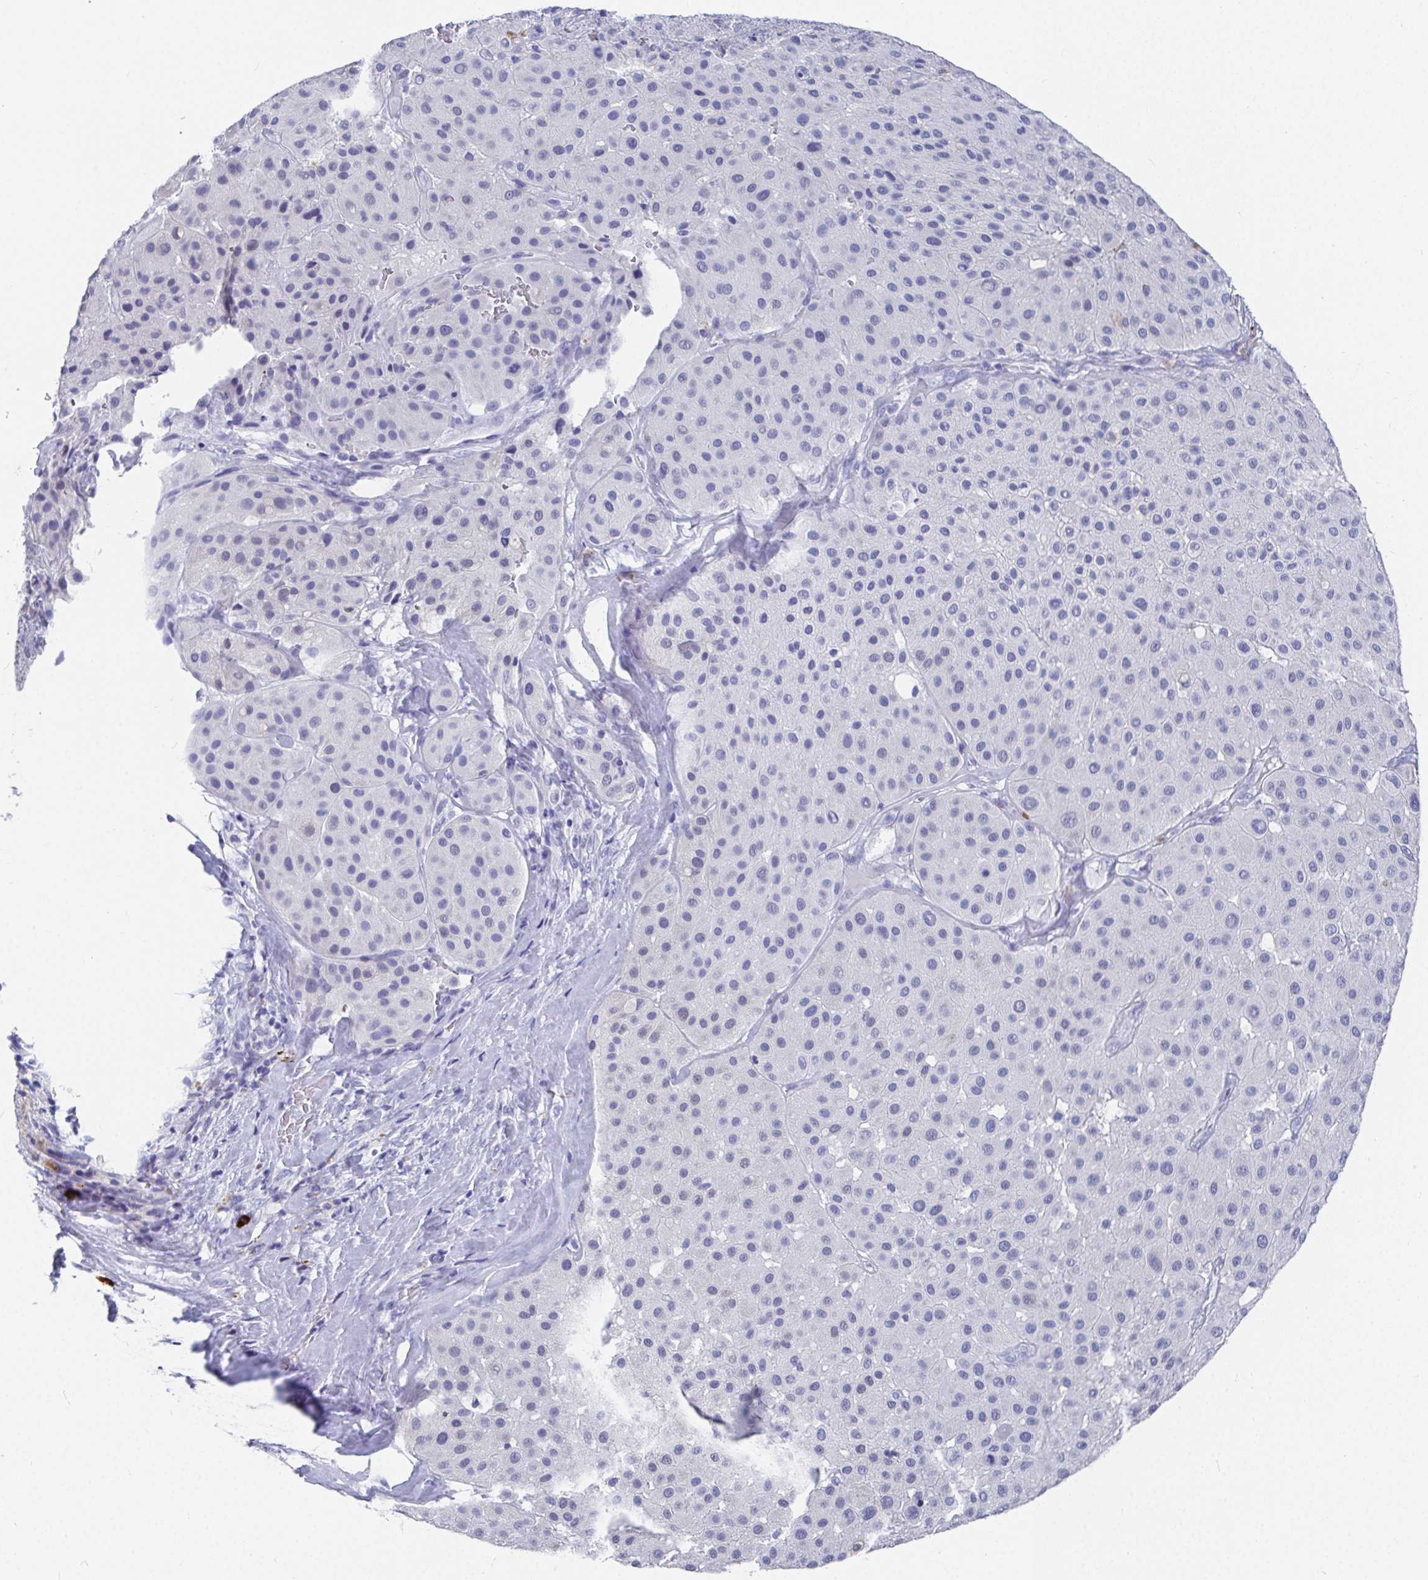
{"staining": {"intensity": "negative", "quantity": "none", "location": "none"}, "tissue": "melanoma", "cell_type": "Tumor cells", "image_type": "cancer", "snomed": [{"axis": "morphology", "description": "Malignant melanoma, Metastatic site"}, {"axis": "topography", "description": "Smooth muscle"}], "caption": "Malignant melanoma (metastatic site) was stained to show a protein in brown. There is no significant staining in tumor cells.", "gene": "GRIA1", "patient": {"sex": "male", "age": 41}}